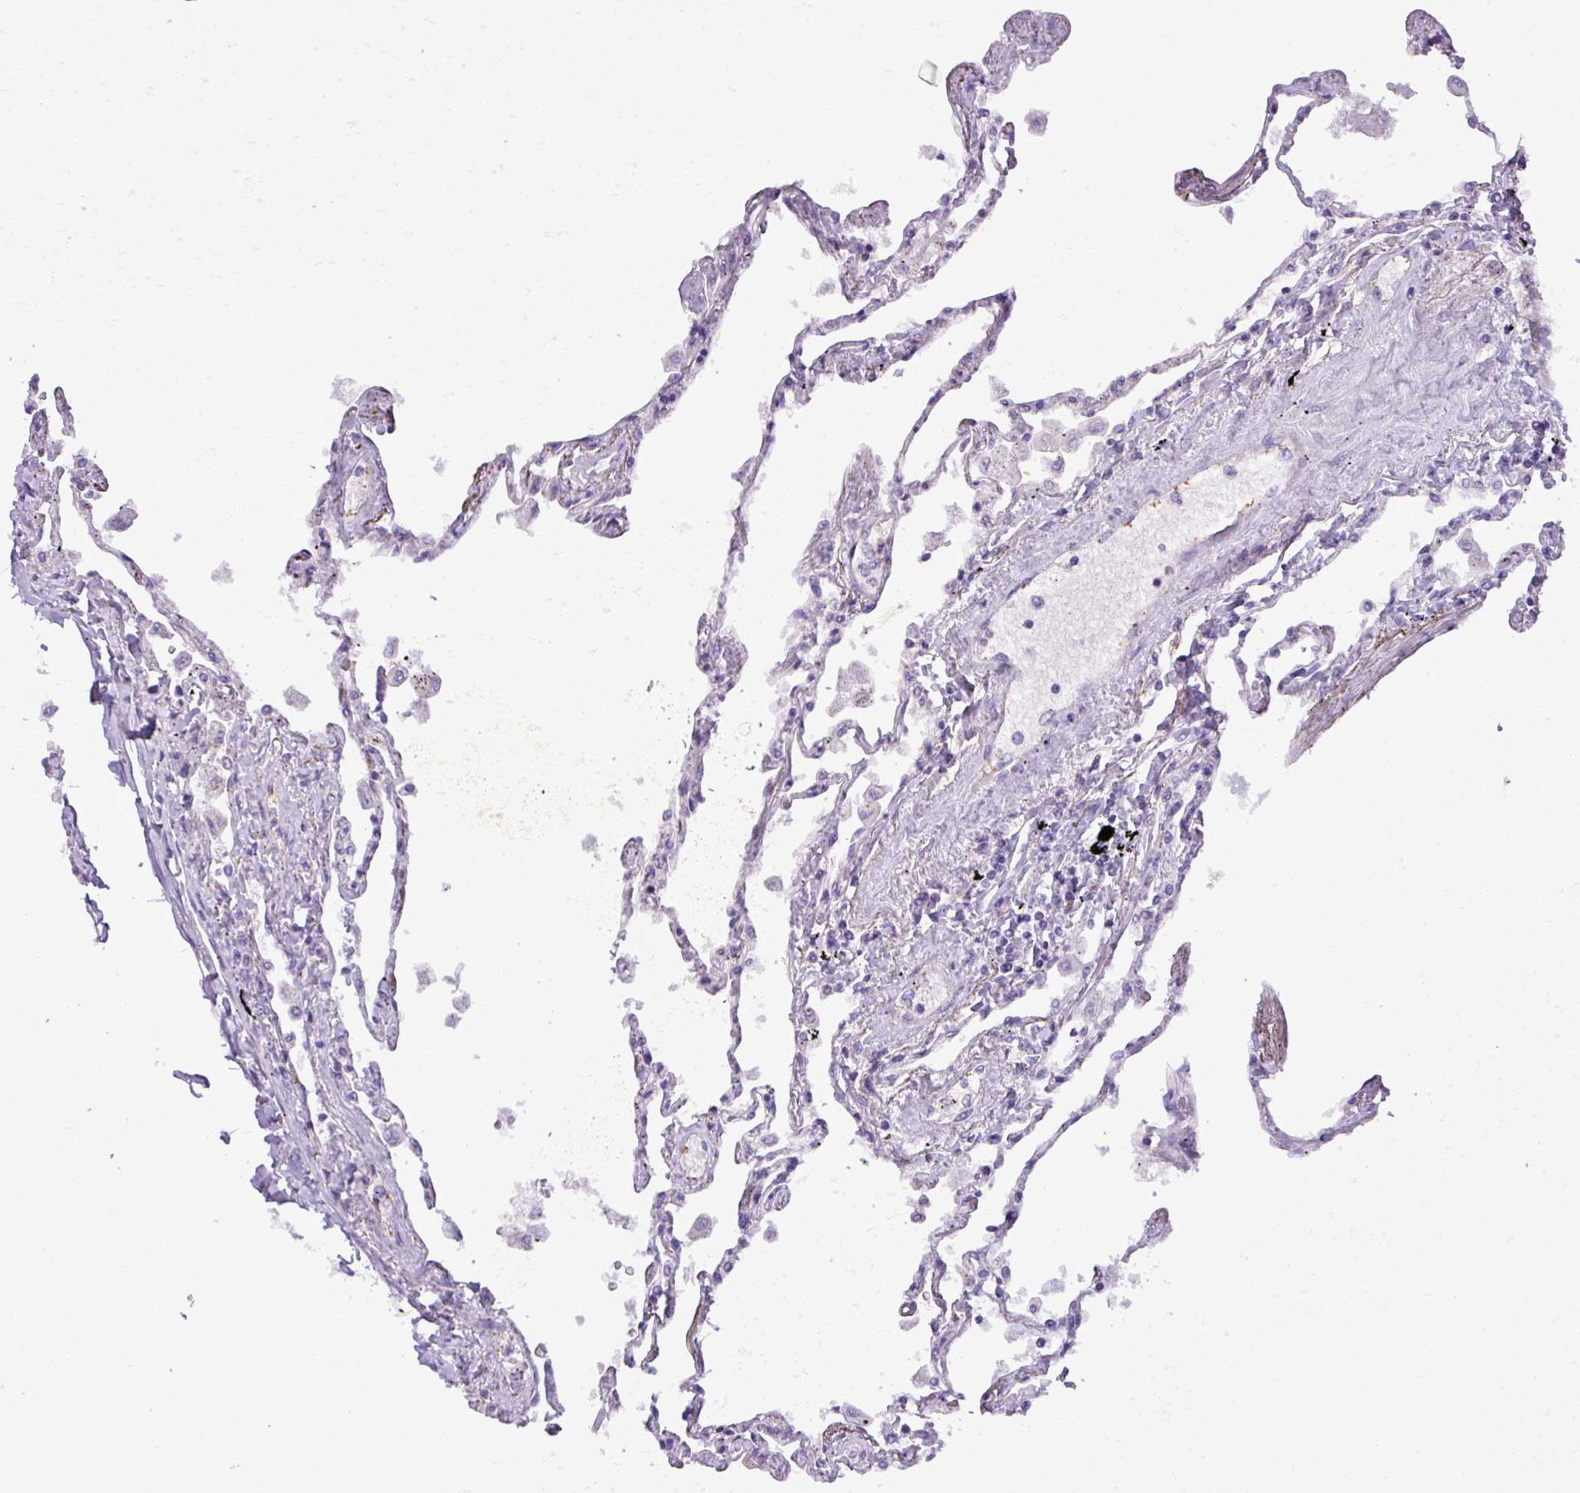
{"staining": {"intensity": "negative", "quantity": "none", "location": "none"}, "tissue": "lung", "cell_type": "Alveolar cells", "image_type": "normal", "snomed": [{"axis": "morphology", "description": "Normal tissue, NOS"}, {"axis": "topography", "description": "Lung"}], "caption": "DAB (3,3'-diaminobenzidine) immunohistochemical staining of unremarkable human lung exhibits no significant staining in alveolar cells. (Brightfield microscopy of DAB IHC at high magnification).", "gene": "CD248", "patient": {"sex": "female", "age": 67}}